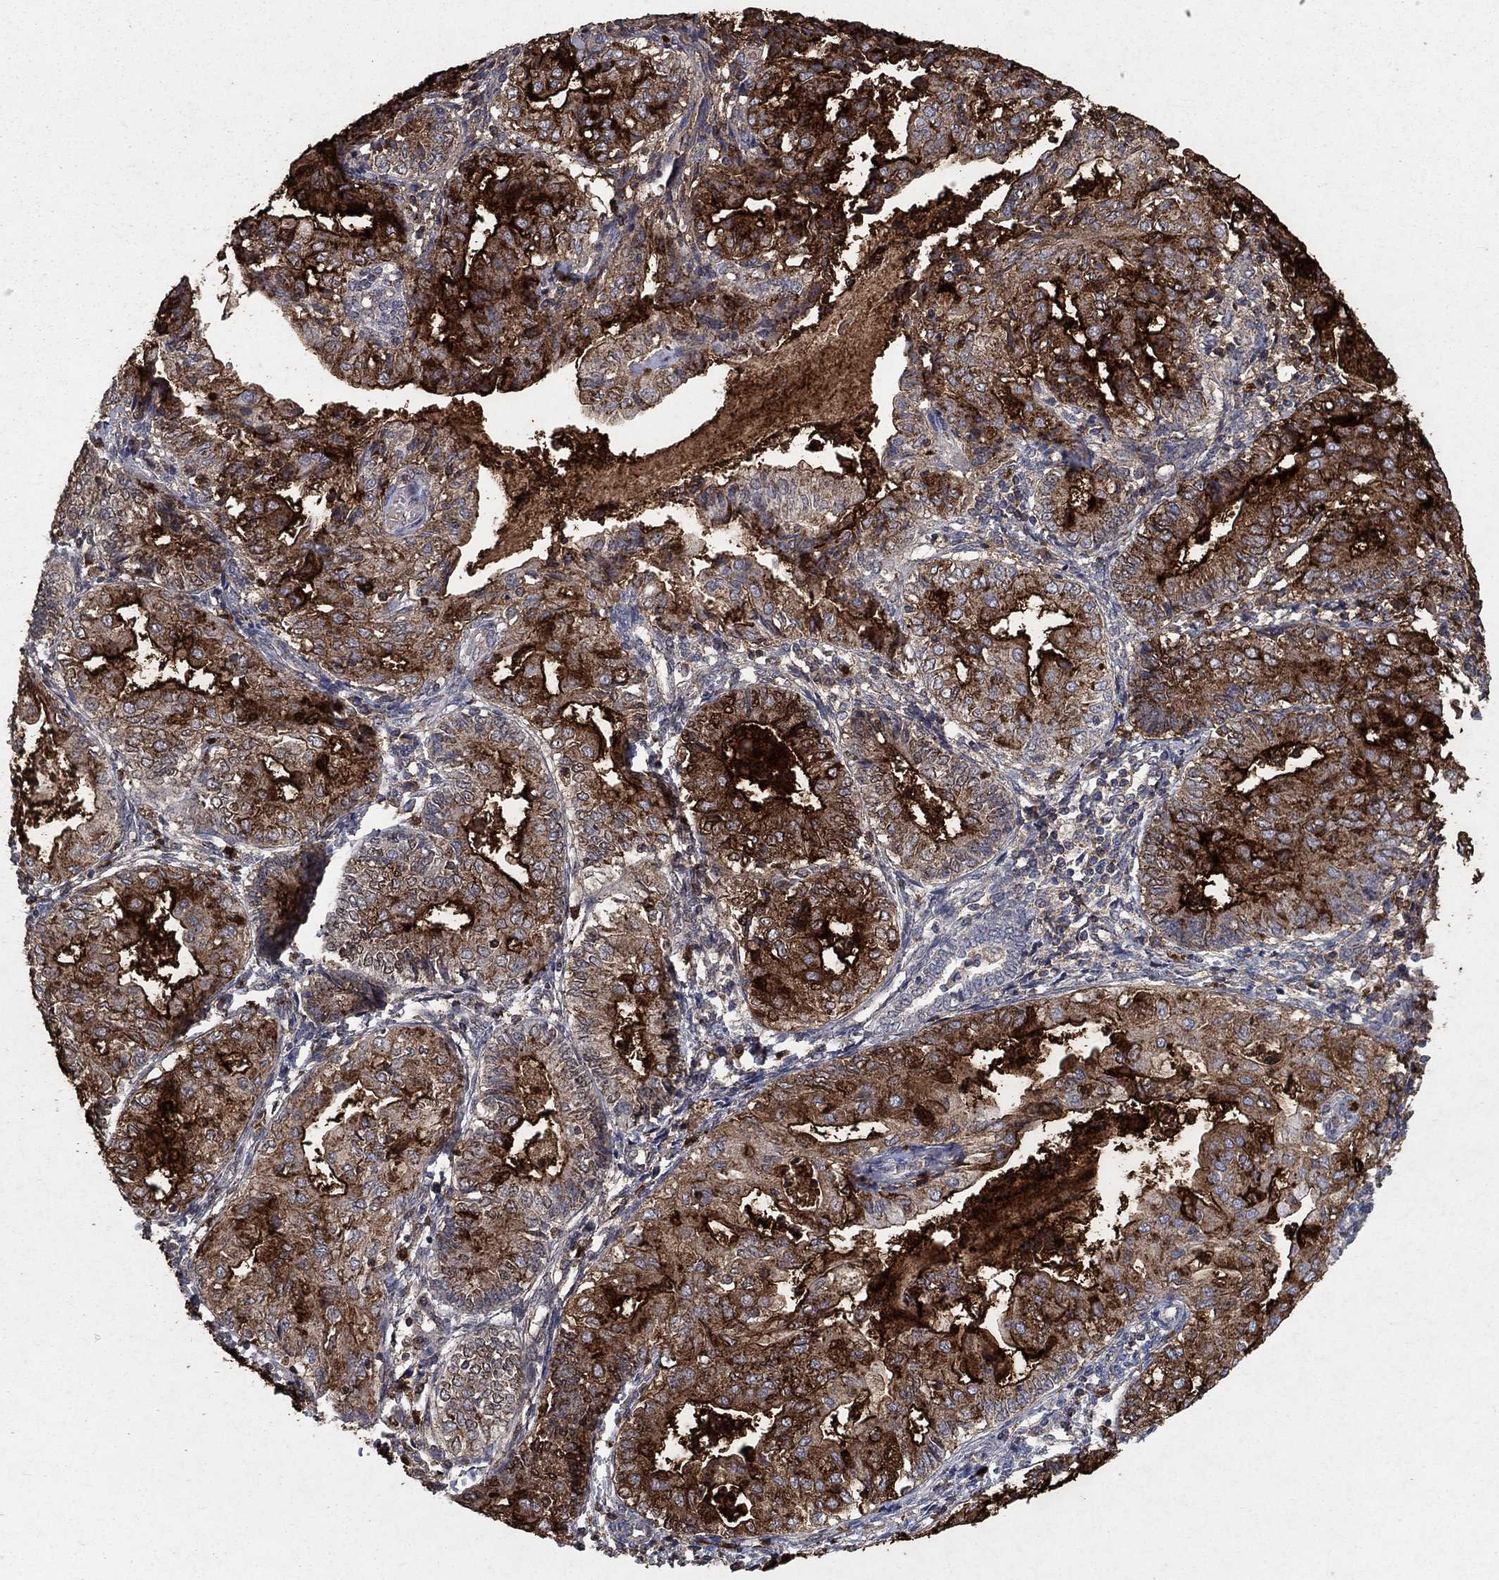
{"staining": {"intensity": "strong", "quantity": "<25%", "location": "cytoplasmic/membranous"}, "tissue": "endometrial cancer", "cell_type": "Tumor cells", "image_type": "cancer", "snomed": [{"axis": "morphology", "description": "Adenocarcinoma, NOS"}, {"axis": "topography", "description": "Endometrium"}], "caption": "A micrograph of endometrial cancer stained for a protein displays strong cytoplasmic/membranous brown staining in tumor cells. (DAB = brown stain, brightfield microscopy at high magnification).", "gene": "CD24", "patient": {"sex": "female", "age": 68}}